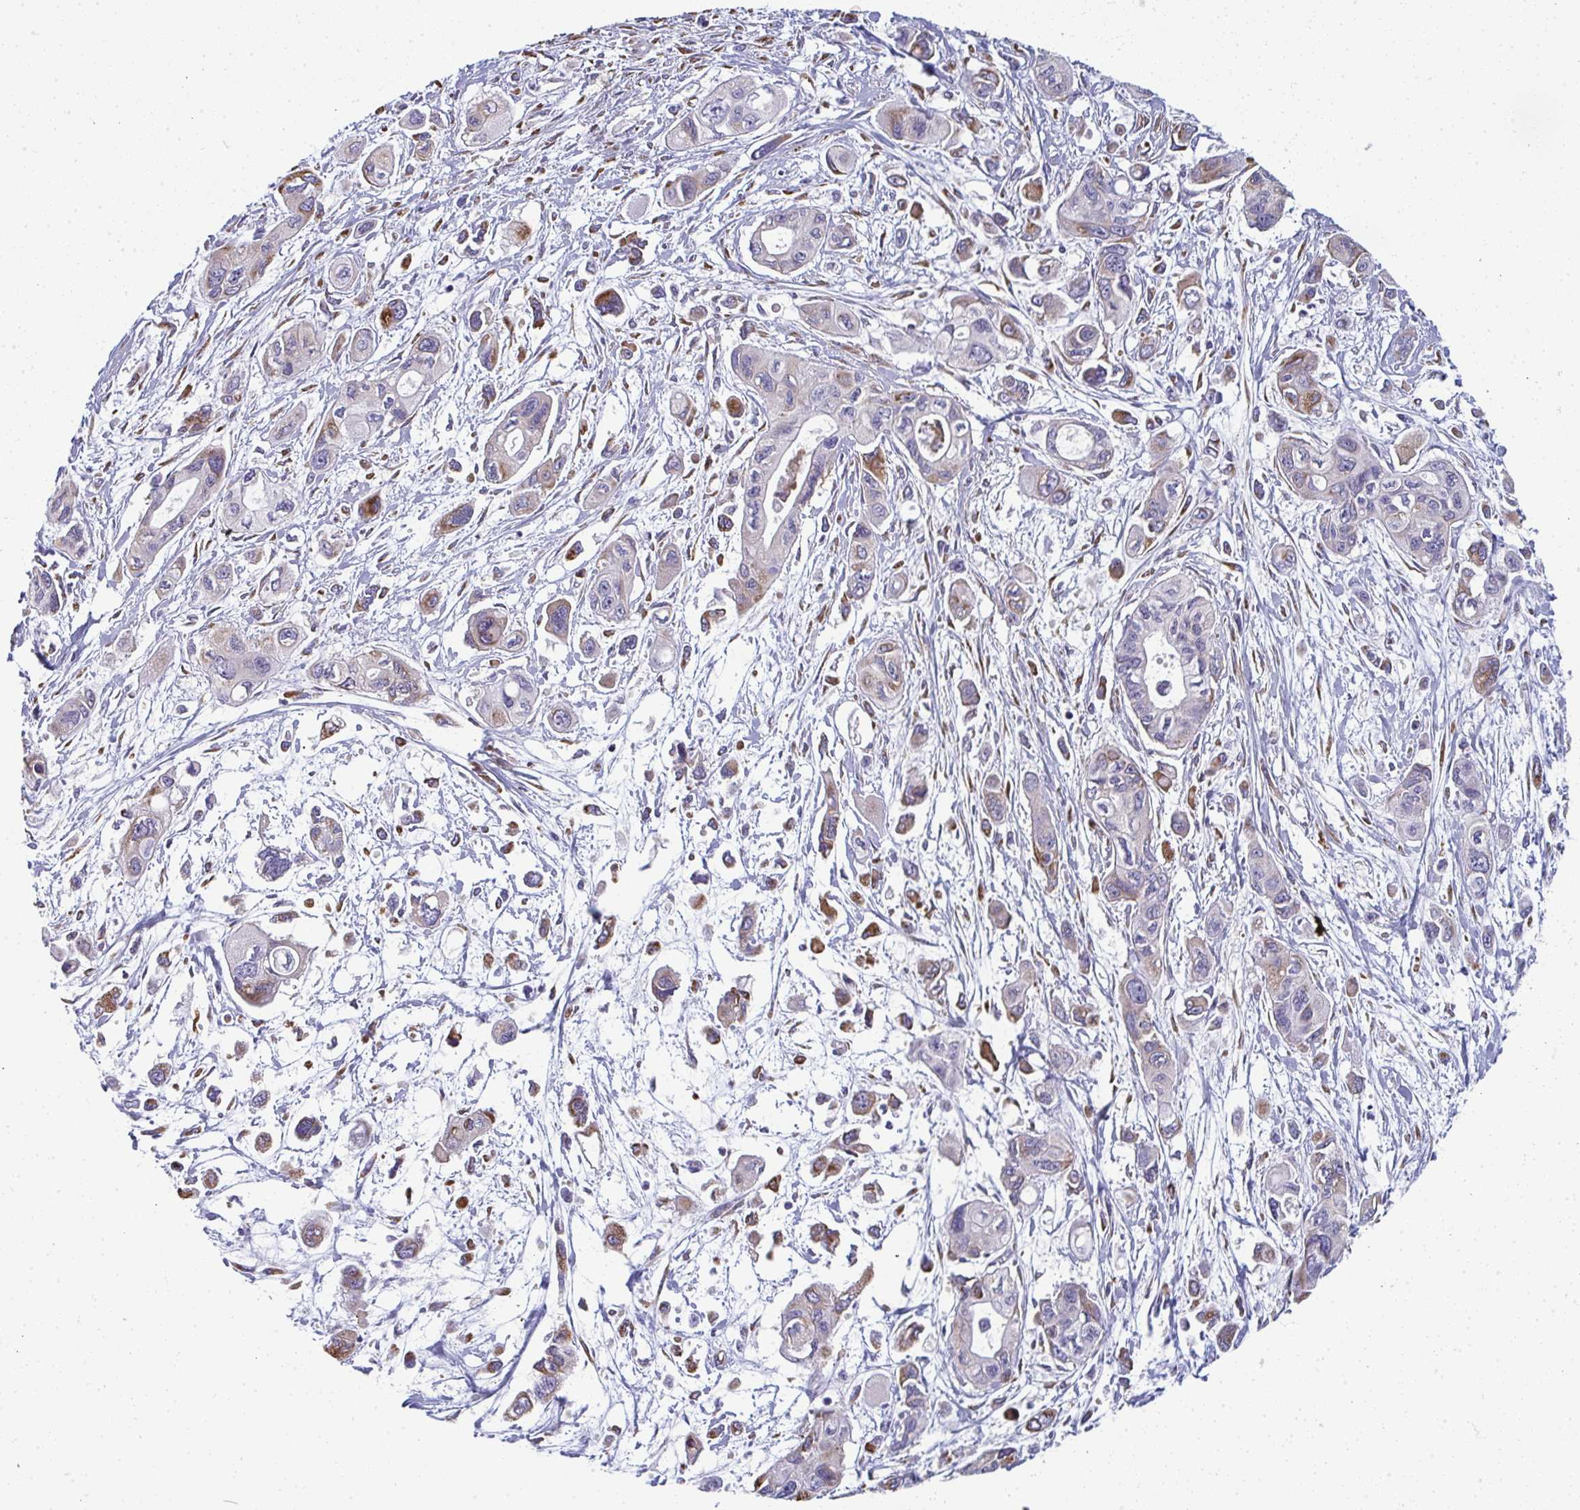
{"staining": {"intensity": "moderate", "quantity": "<25%", "location": "cytoplasmic/membranous"}, "tissue": "pancreatic cancer", "cell_type": "Tumor cells", "image_type": "cancer", "snomed": [{"axis": "morphology", "description": "Adenocarcinoma, NOS"}, {"axis": "topography", "description": "Pancreas"}], "caption": "Protein staining shows moderate cytoplasmic/membranous staining in approximately <25% of tumor cells in adenocarcinoma (pancreatic).", "gene": "SHROOM1", "patient": {"sex": "female", "age": 47}}